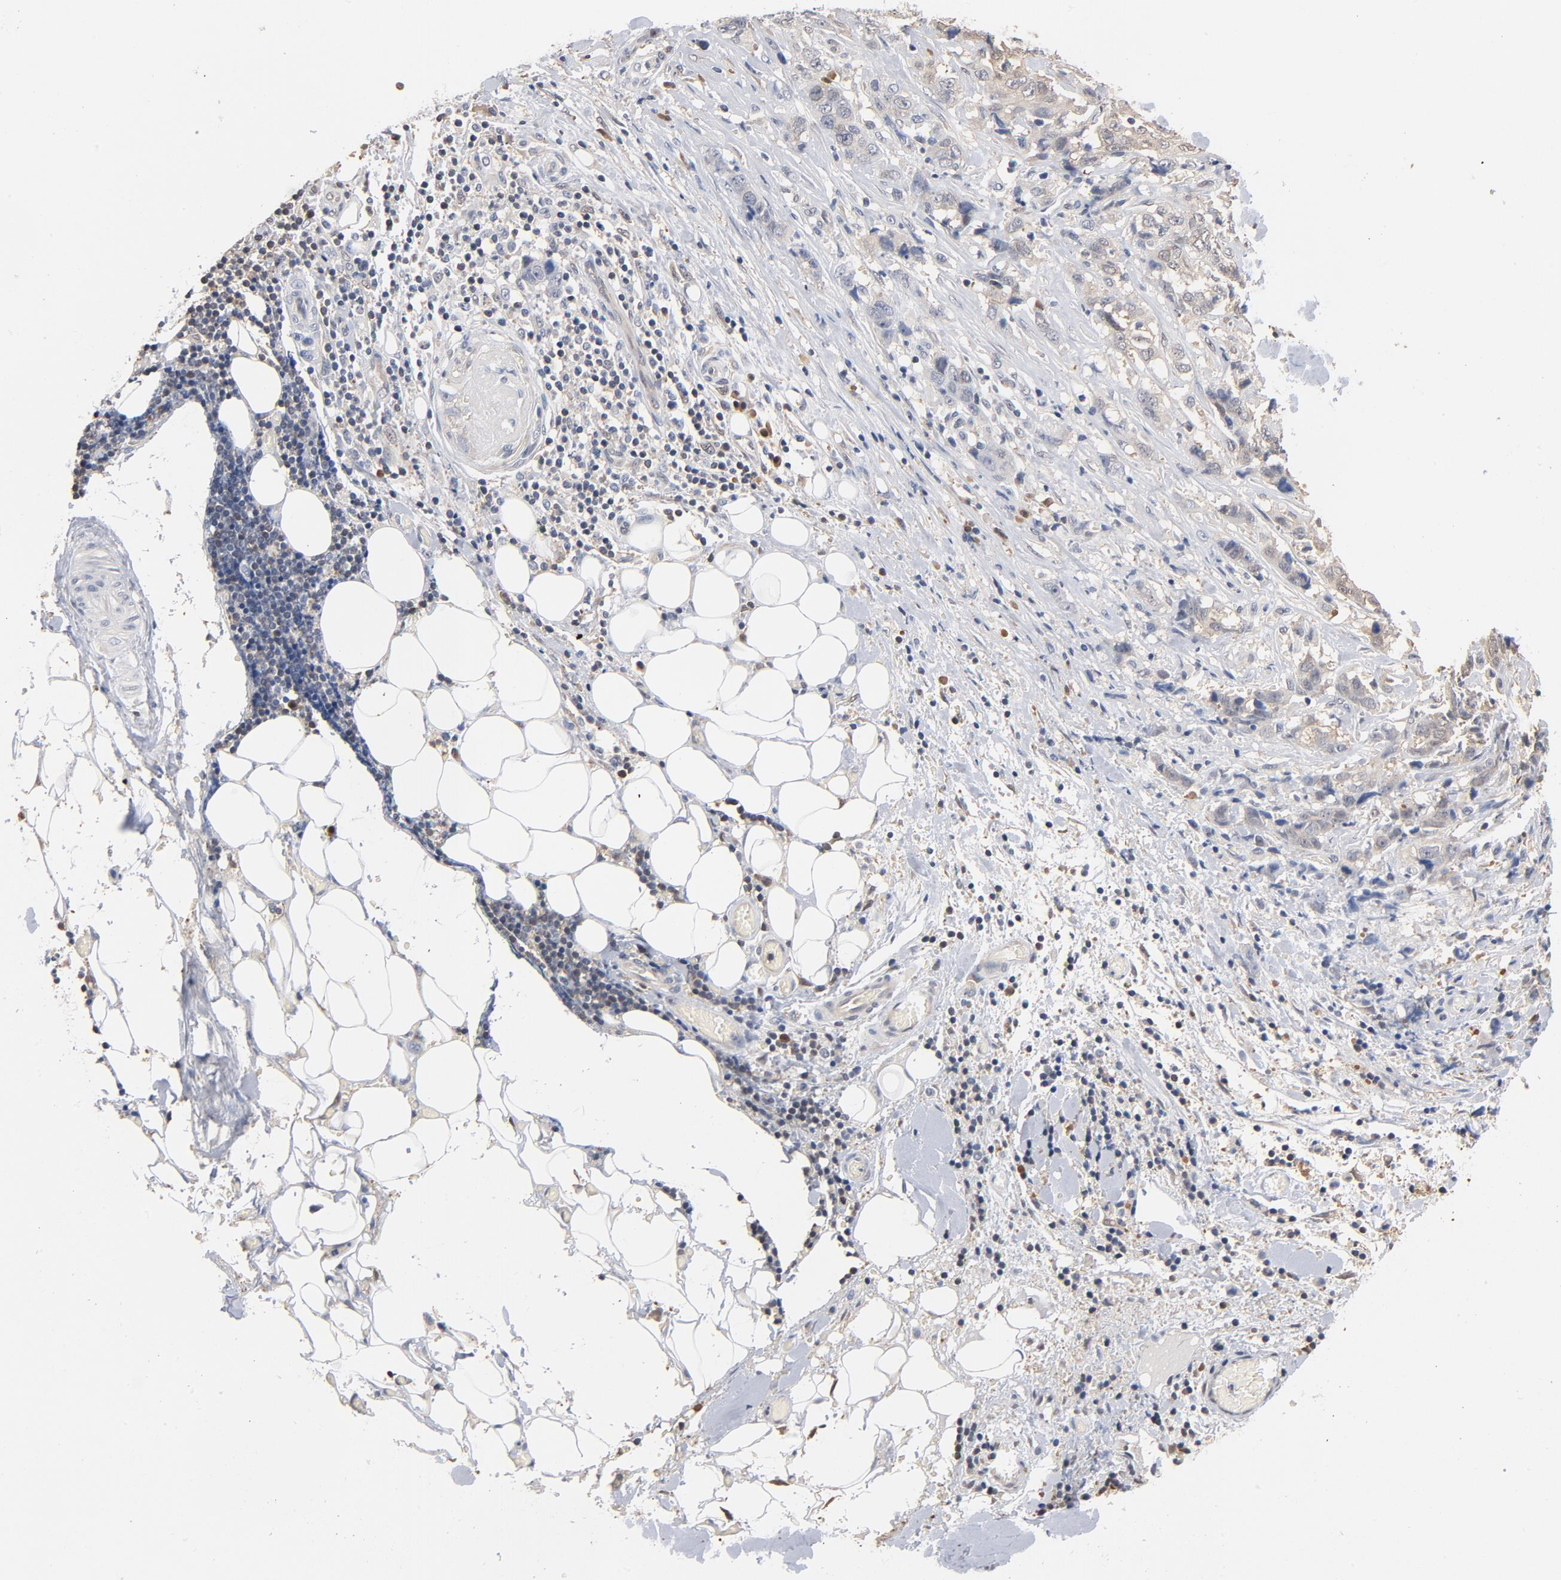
{"staining": {"intensity": "weak", "quantity": "<25%", "location": "cytoplasmic/membranous"}, "tissue": "stomach cancer", "cell_type": "Tumor cells", "image_type": "cancer", "snomed": [{"axis": "morphology", "description": "Adenocarcinoma, NOS"}, {"axis": "topography", "description": "Stomach"}], "caption": "Tumor cells are negative for protein expression in human stomach adenocarcinoma.", "gene": "MIF", "patient": {"sex": "male", "age": 48}}